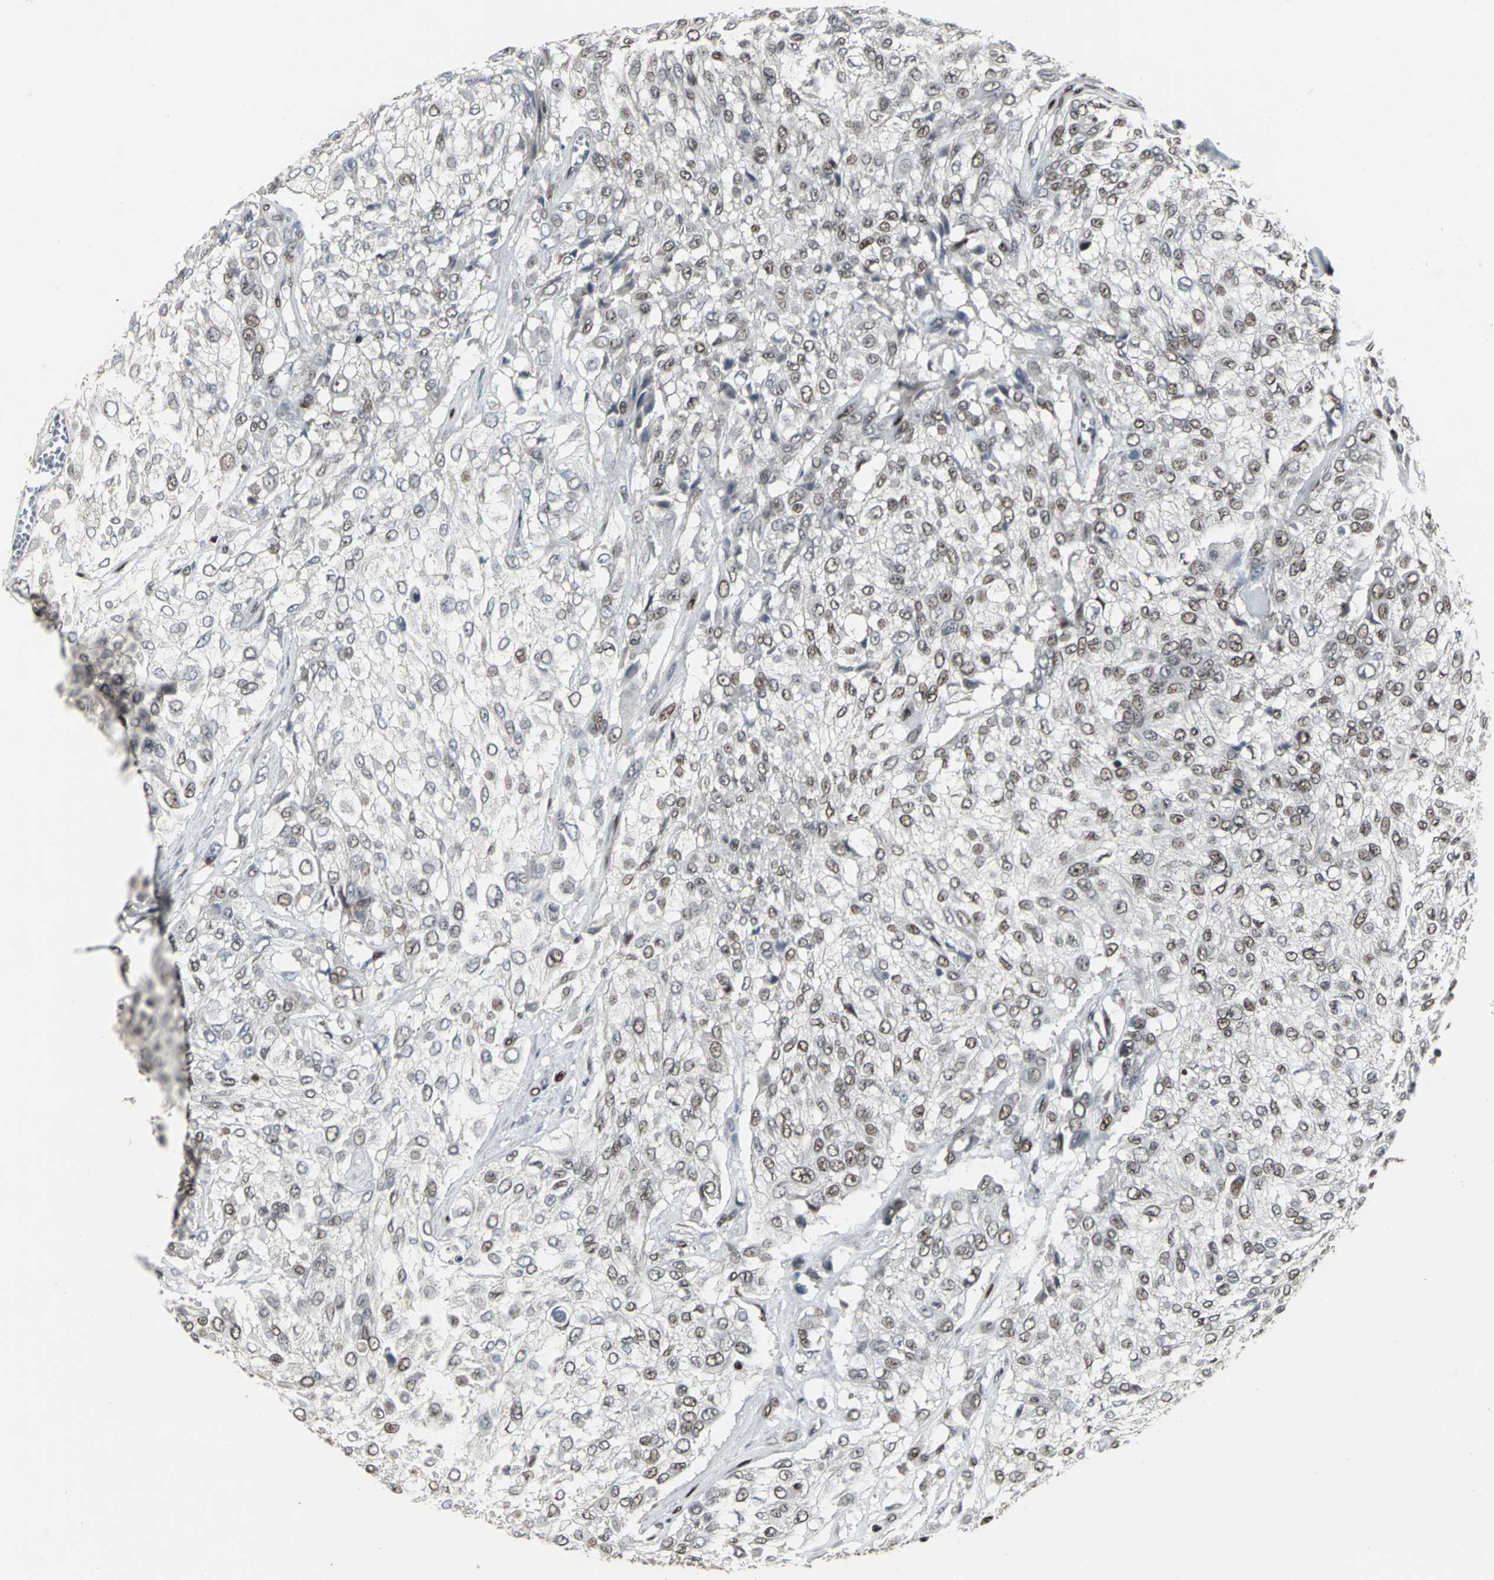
{"staining": {"intensity": "weak", "quantity": "<25%", "location": "nuclear"}, "tissue": "urothelial cancer", "cell_type": "Tumor cells", "image_type": "cancer", "snomed": [{"axis": "morphology", "description": "Urothelial carcinoma, High grade"}, {"axis": "topography", "description": "Urinary bladder"}], "caption": "DAB immunohistochemical staining of high-grade urothelial carcinoma displays no significant staining in tumor cells.", "gene": "SRF", "patient": {"sex": "male", "age": 57}}